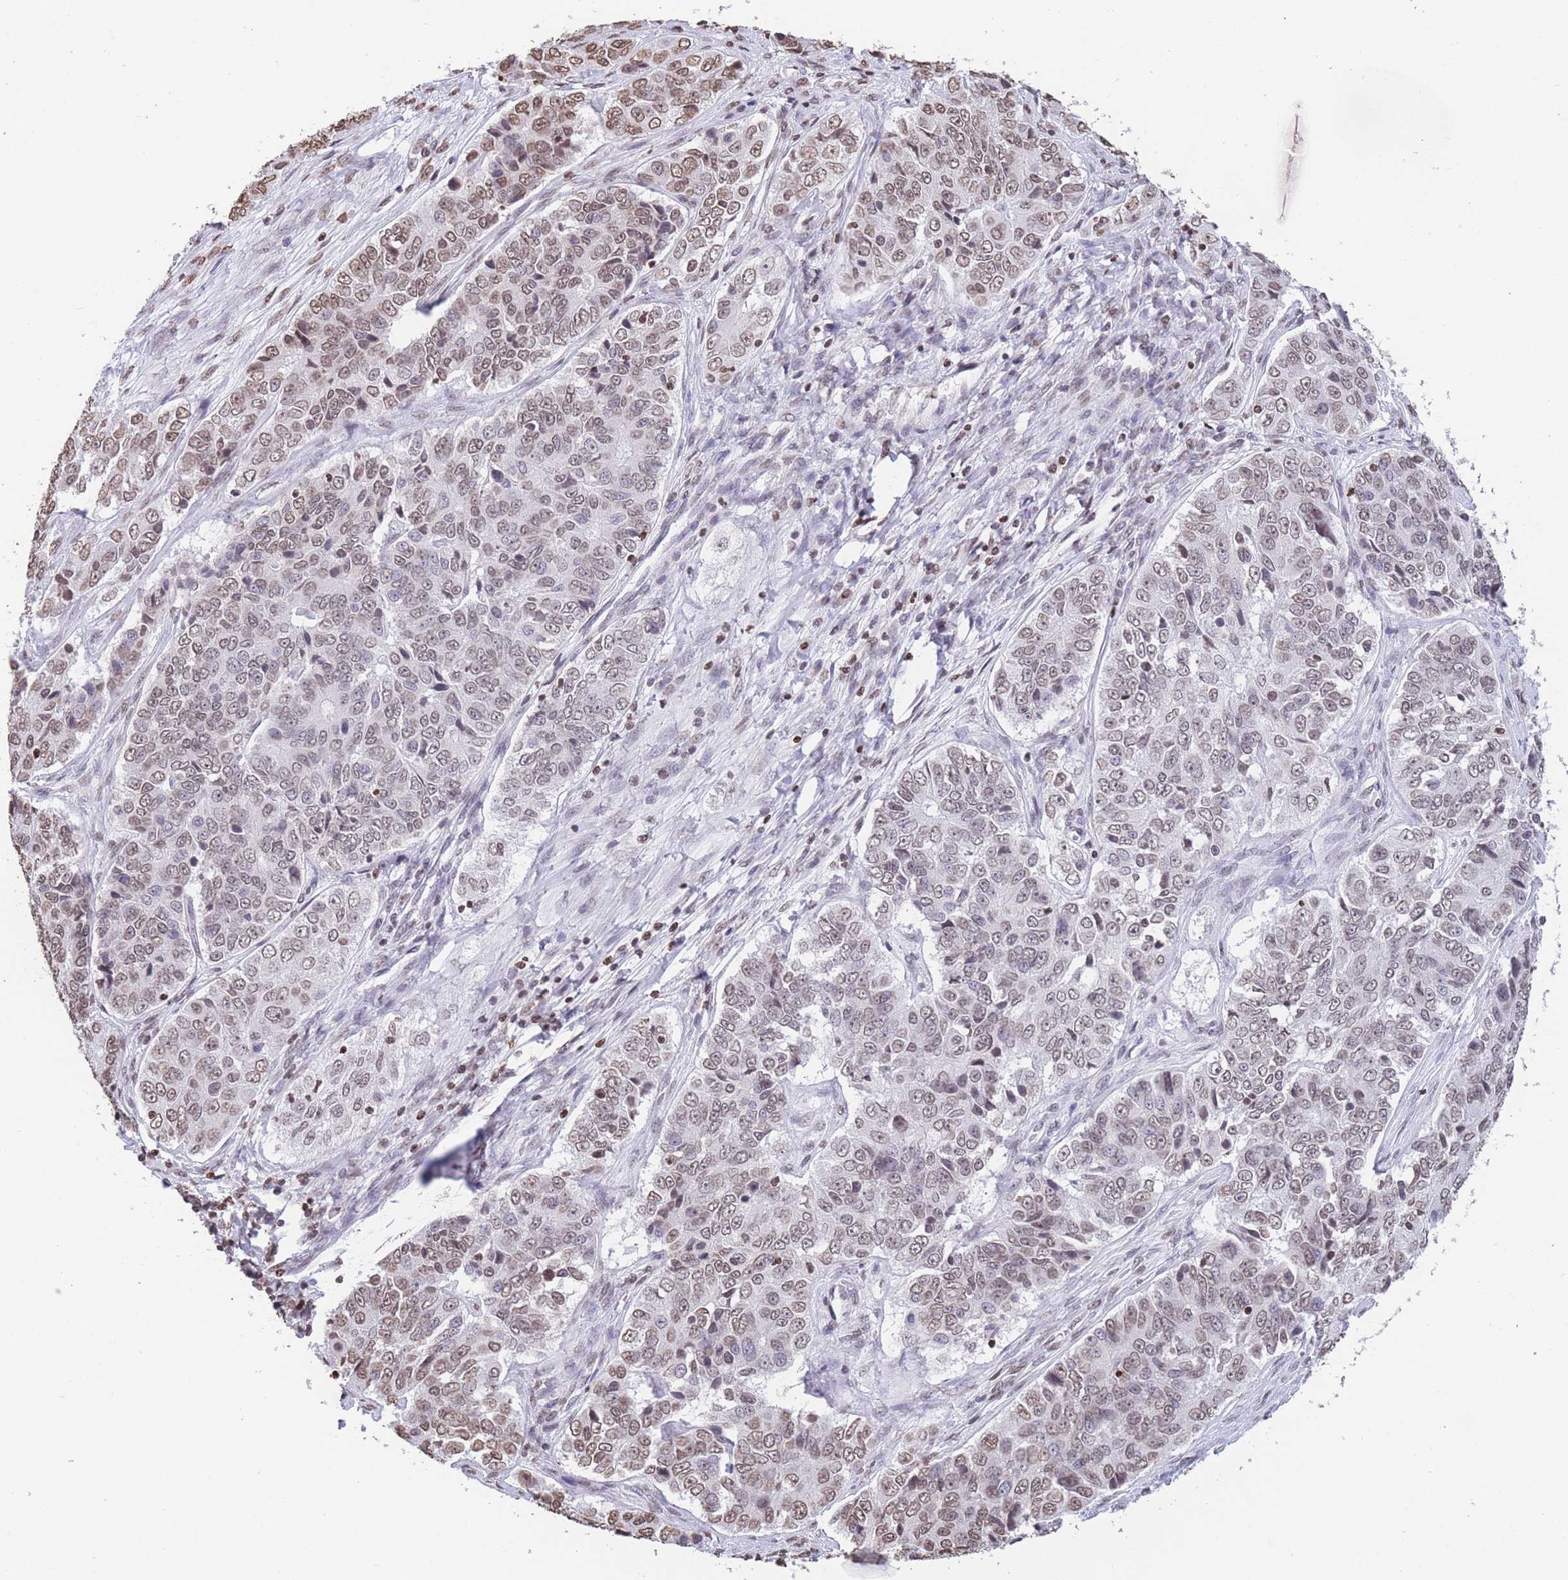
{"staining": {"intensity": "moderate", "quantity": ">75%", "location": "nuclear"}, "tissue": "ovarian cancer", "cell_type": "Tumor cells", "image_type": "cancer", "snomed": [{"axis": "morphology", "description": "Carcinoma, endometroid"}, {"axis": "topography", "description": "Ovary"}], "caption": "A medium amount of moderate nuclear staining is seen in about >75% of tumor cells in endometroid carcinoma (ovarian) tissue.", "gene": "H2BC11", "patient": {"sex": "female", "age": 51}}